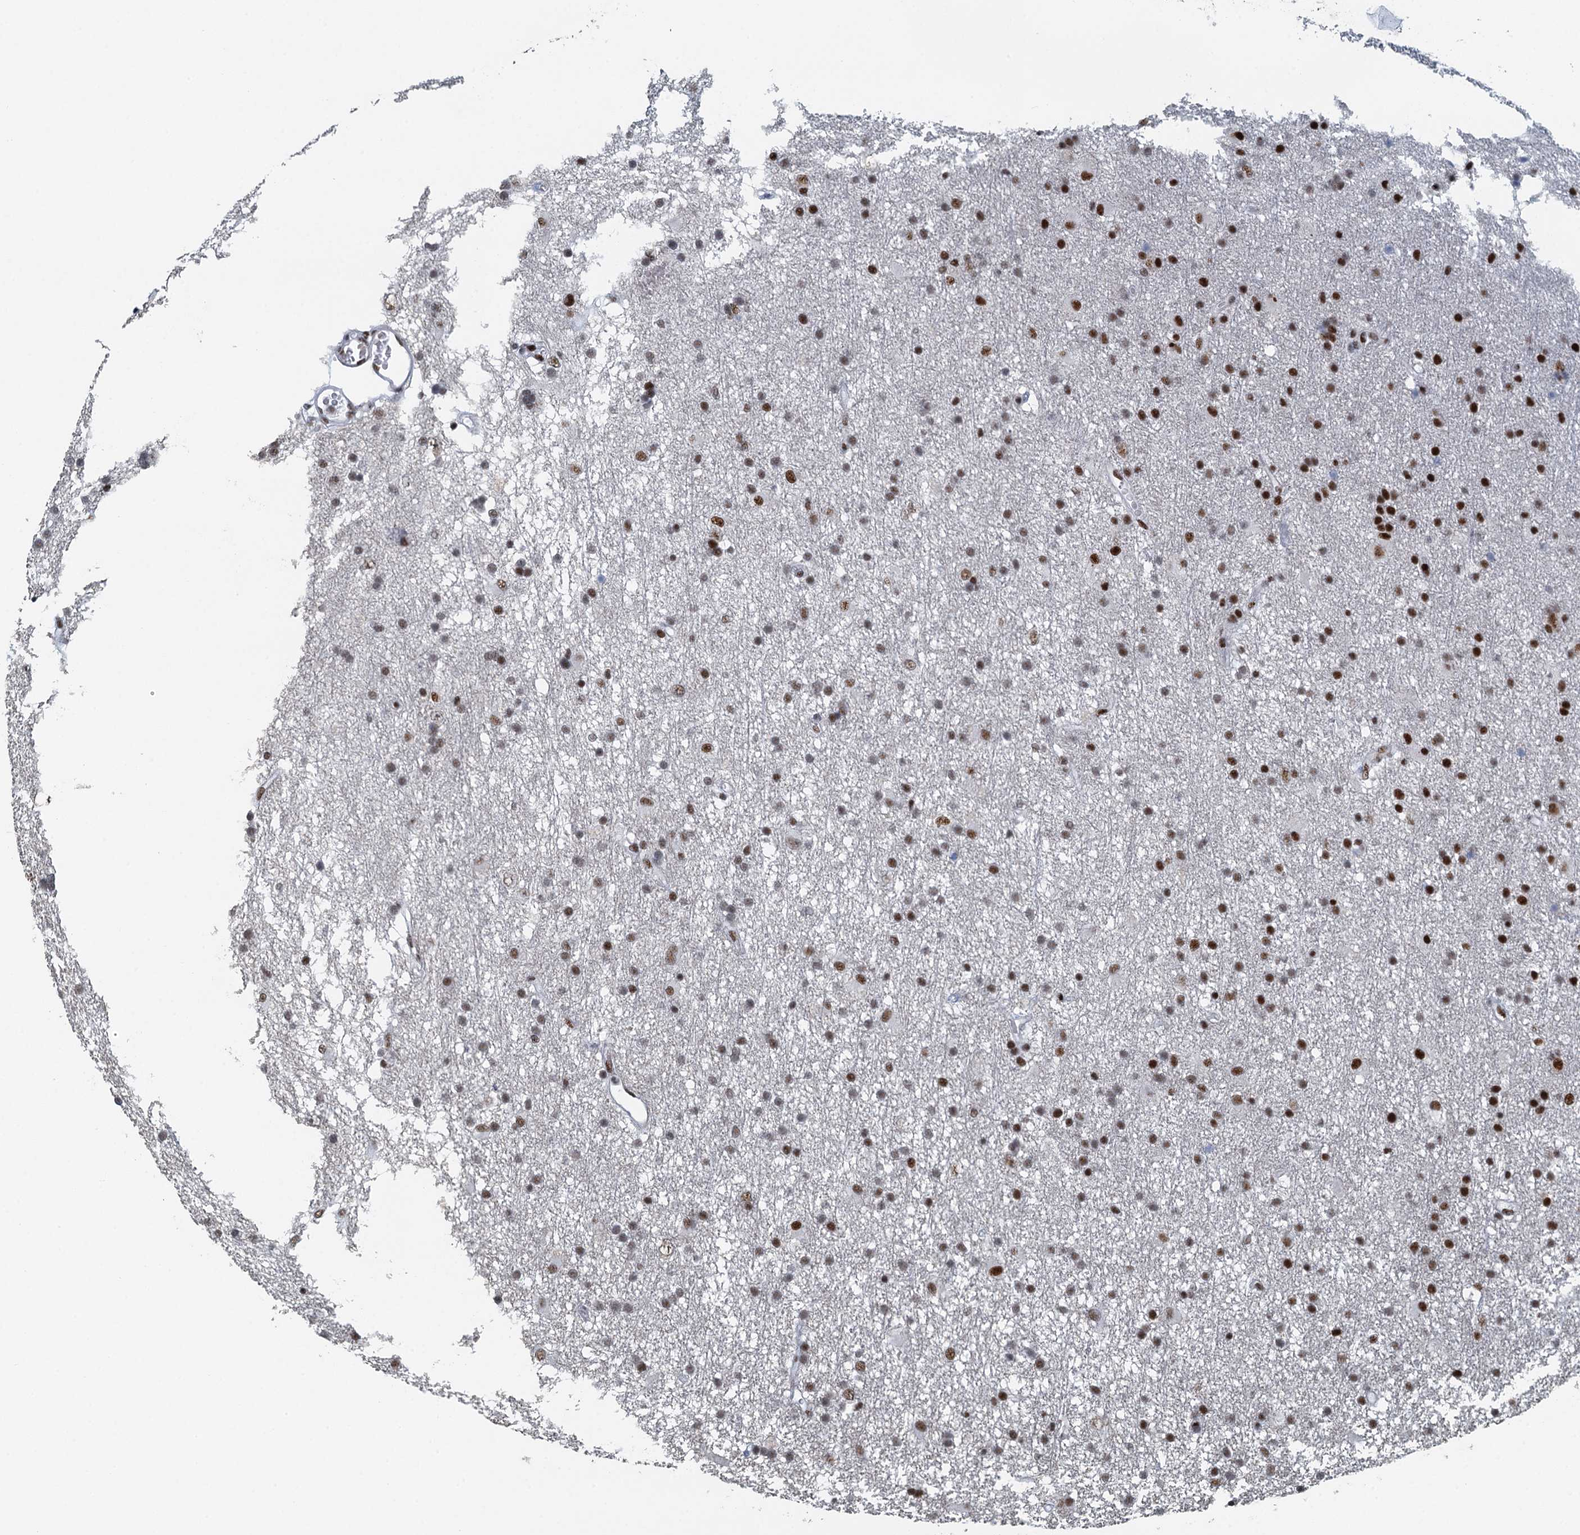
{"staining": {"intensity": "moderate", "quantity": ">75%", "location": "nuclear"}, "tissue": "glioma", "cell_type": "Tumor cells", "image_type": "cancer", "snomed": [{"axis": "morphology", "description": "Glioma, malignant, High grade"}, {"axis": "topography", "description": "Brain"}], "caption": "This photomicrograph demonstrates immunohistochemistry (IHC) staining of human malignant glioma (high-grade), with medium moderate nuclear positivity in about >75% of tumor cells.", "gene": "TTLL9", "patient": {"sex": "male", "age": 77}}